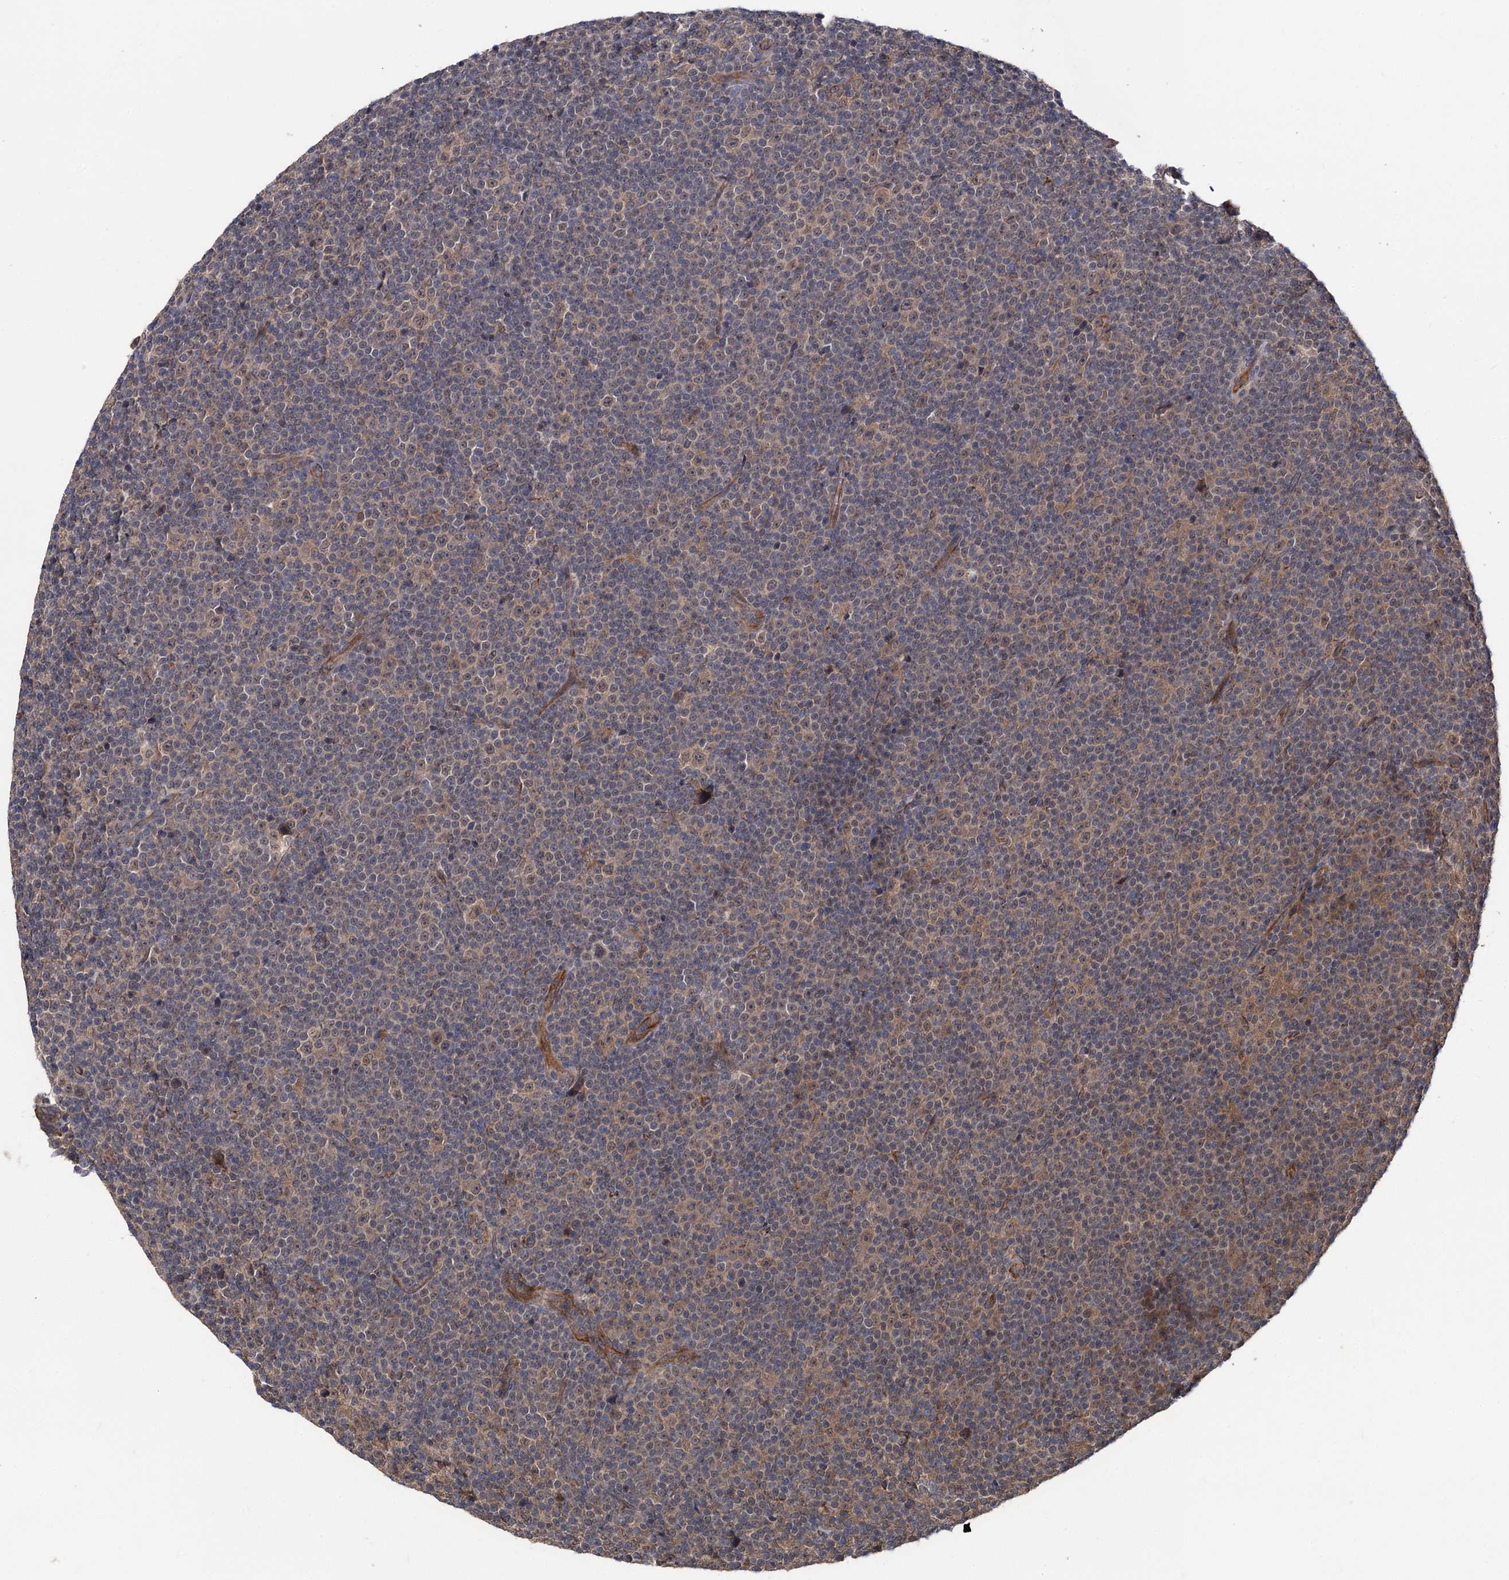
{"staining": {"intensity": "weak", "quantity": "<25%", "location": "nuclear"}, "tissue": "lymphoma", "cell_type": "Tumor cells", "image_type": "cancer", "snomed": [{"axis": "morphology", "description": "Malignant lymphoma, non-Hodgkin's type, Low grade"}, {"axis": "topography", "description": "Lymph node"}], "caption": "Lymphoma was stained to show a protein in brown. There is no significant positivity in tumor cells. (Brightfield microscopy of DAB IHC at high magnification).", "gene": "TEX9", "patient": {"sex": "female", "age": 67}}